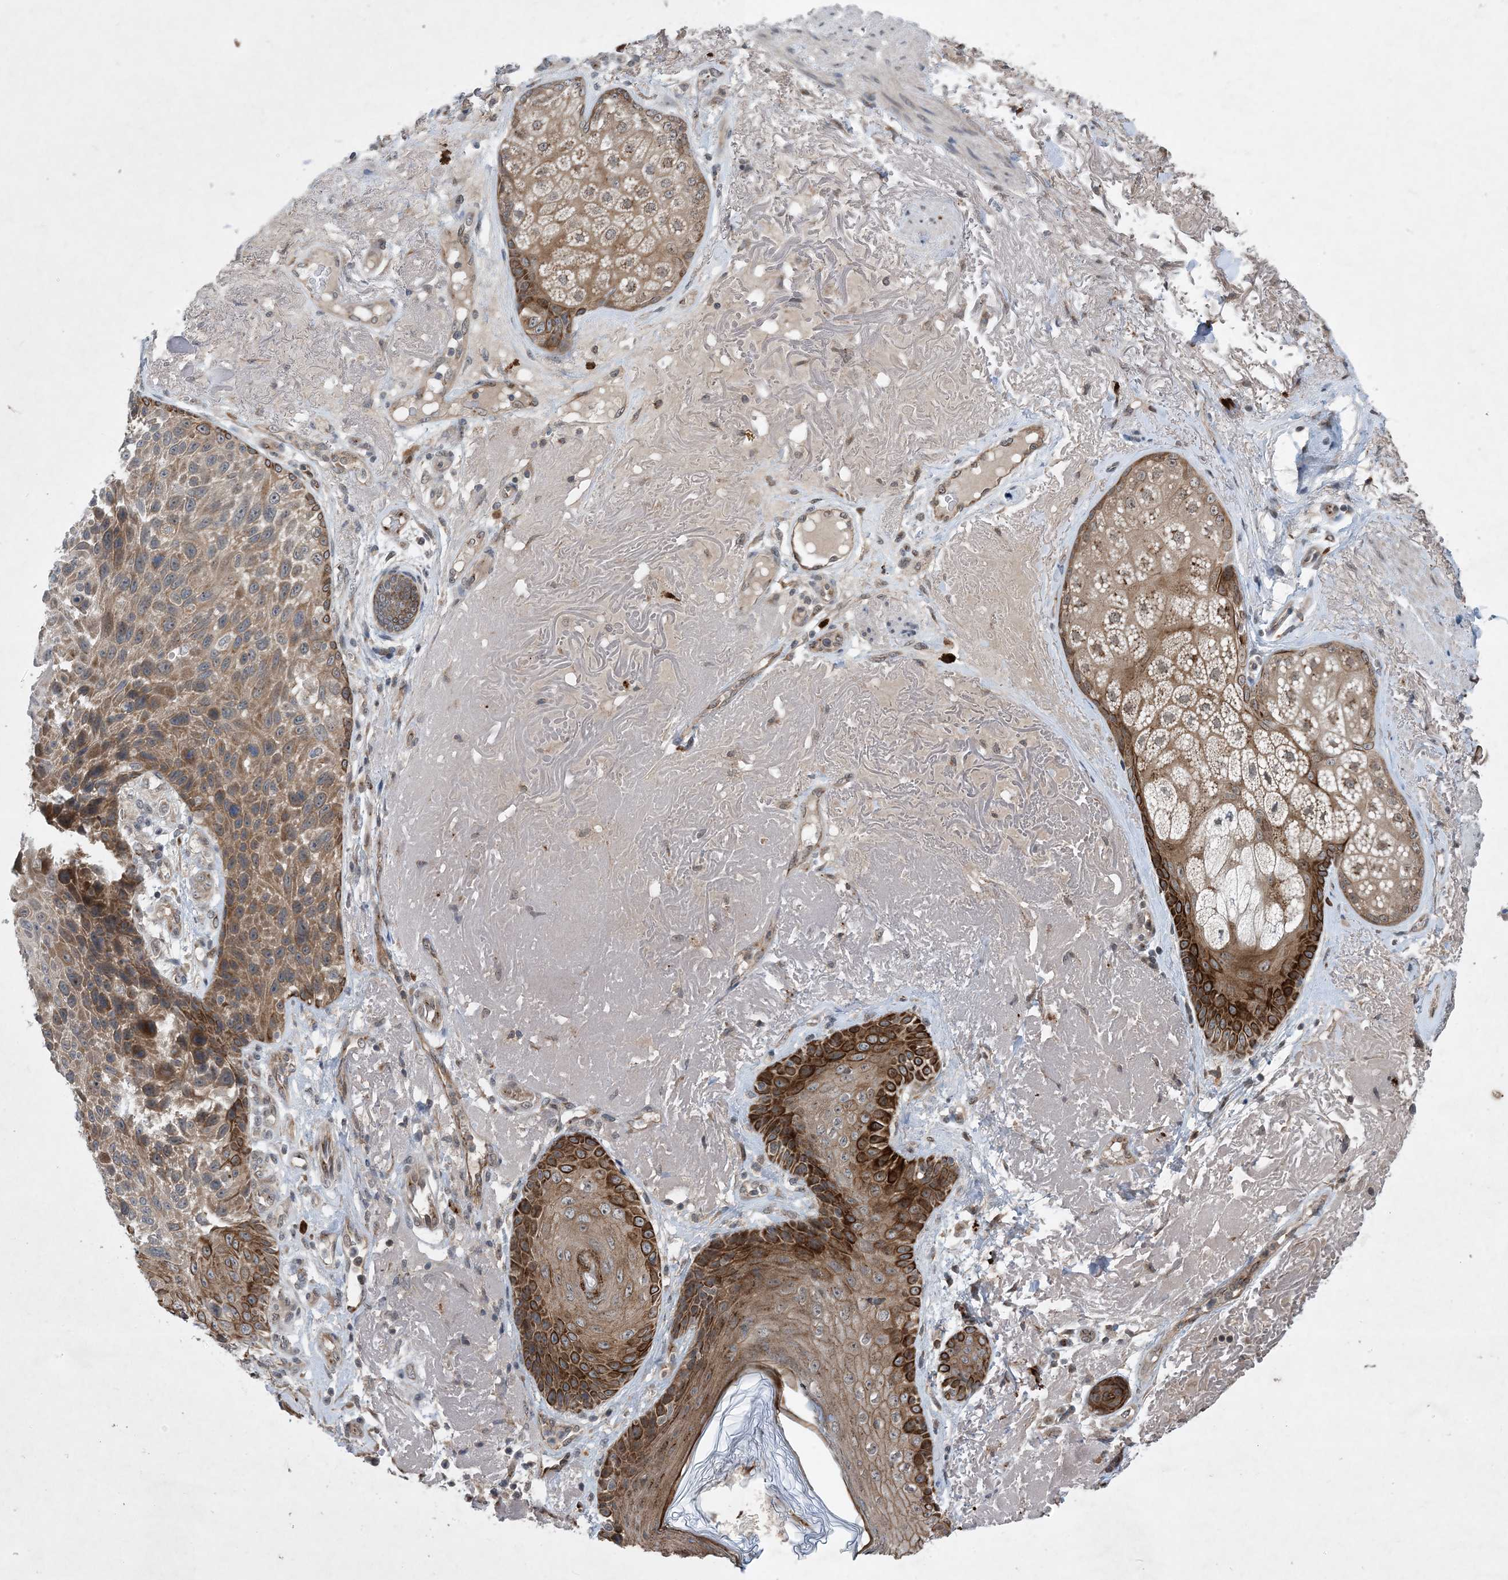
{"staining": {"intensity": "strong", "quantity": "25%-75%", "location": "cytoplasmic/membranous"}, "tissue": "skin cancer", "cell_type": "Tumor cells", "image_type": "cancer", "snomed": [{"axis": "morphology", "description": "Squamous cell carcinoma, NOS"}, {"axis": "topography", "description": "Skin"}], "caption": "Squamous cell carcinoma (skin) stained with DAB immunohistochemistry (IHC) reveals high levels of strong cytoplasmic/membranous expression in about 25%-75% of tumor cells.", "gene": "TINAG", "patient": {"sex": "female", "age": 88}}